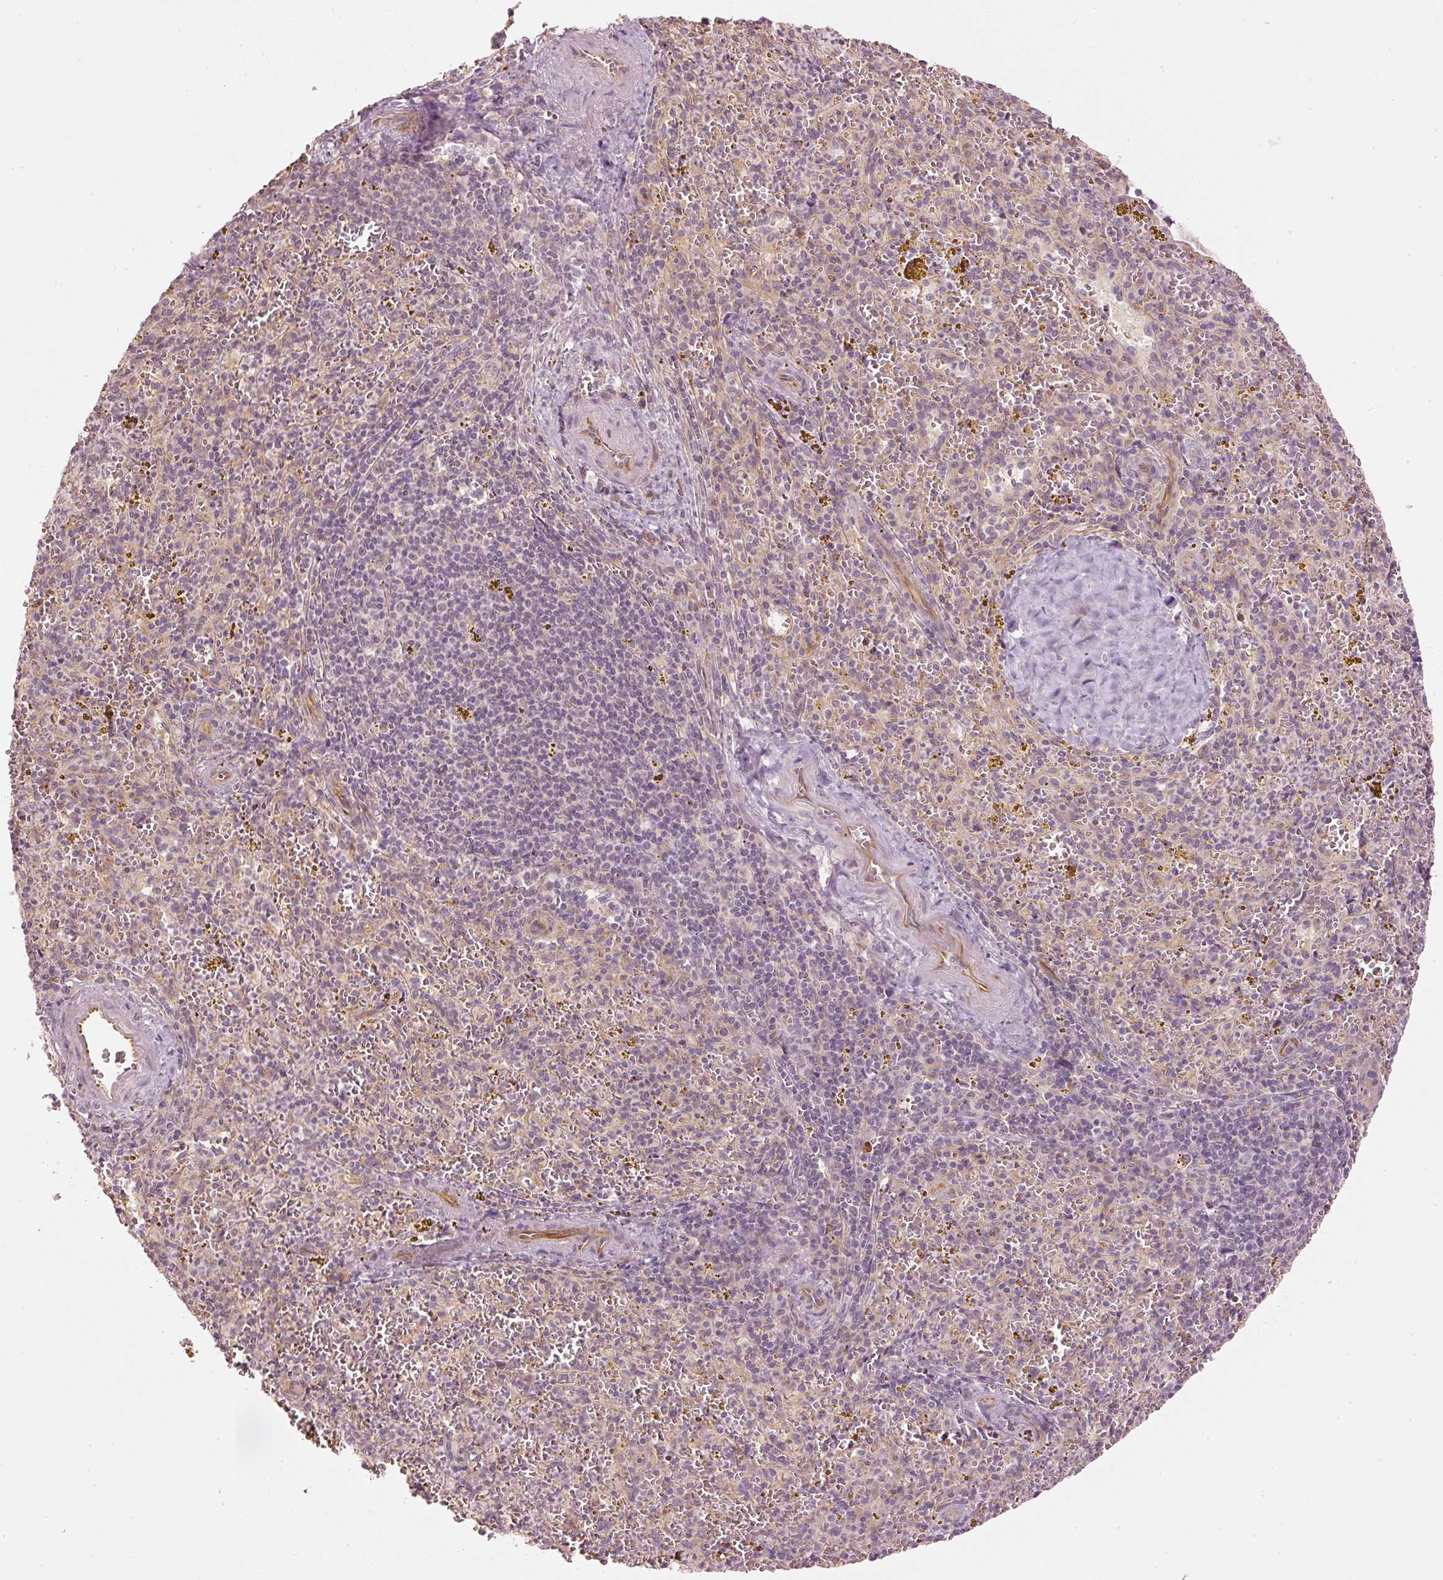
{"staining": {"intensity": "weak", "quantity": "<25%", "location": "cytoplasmic/membranous"}, "tissue": "spleen", "cell_type": "Cells in red pulp", "image_type": "normal", "snomed": [{"axis": "morphology", "description": "Normal tissue, NOS"}, {"axis": "topography", "description": "Spleen"}], "caption": "Immunohistochemical staining of benign human spleen exhibits no significant staining in cells in red pulp. Nuclei are stained in blue.", "gene": "CDC20B", "patient": {"sex": "male", "age": 57}}